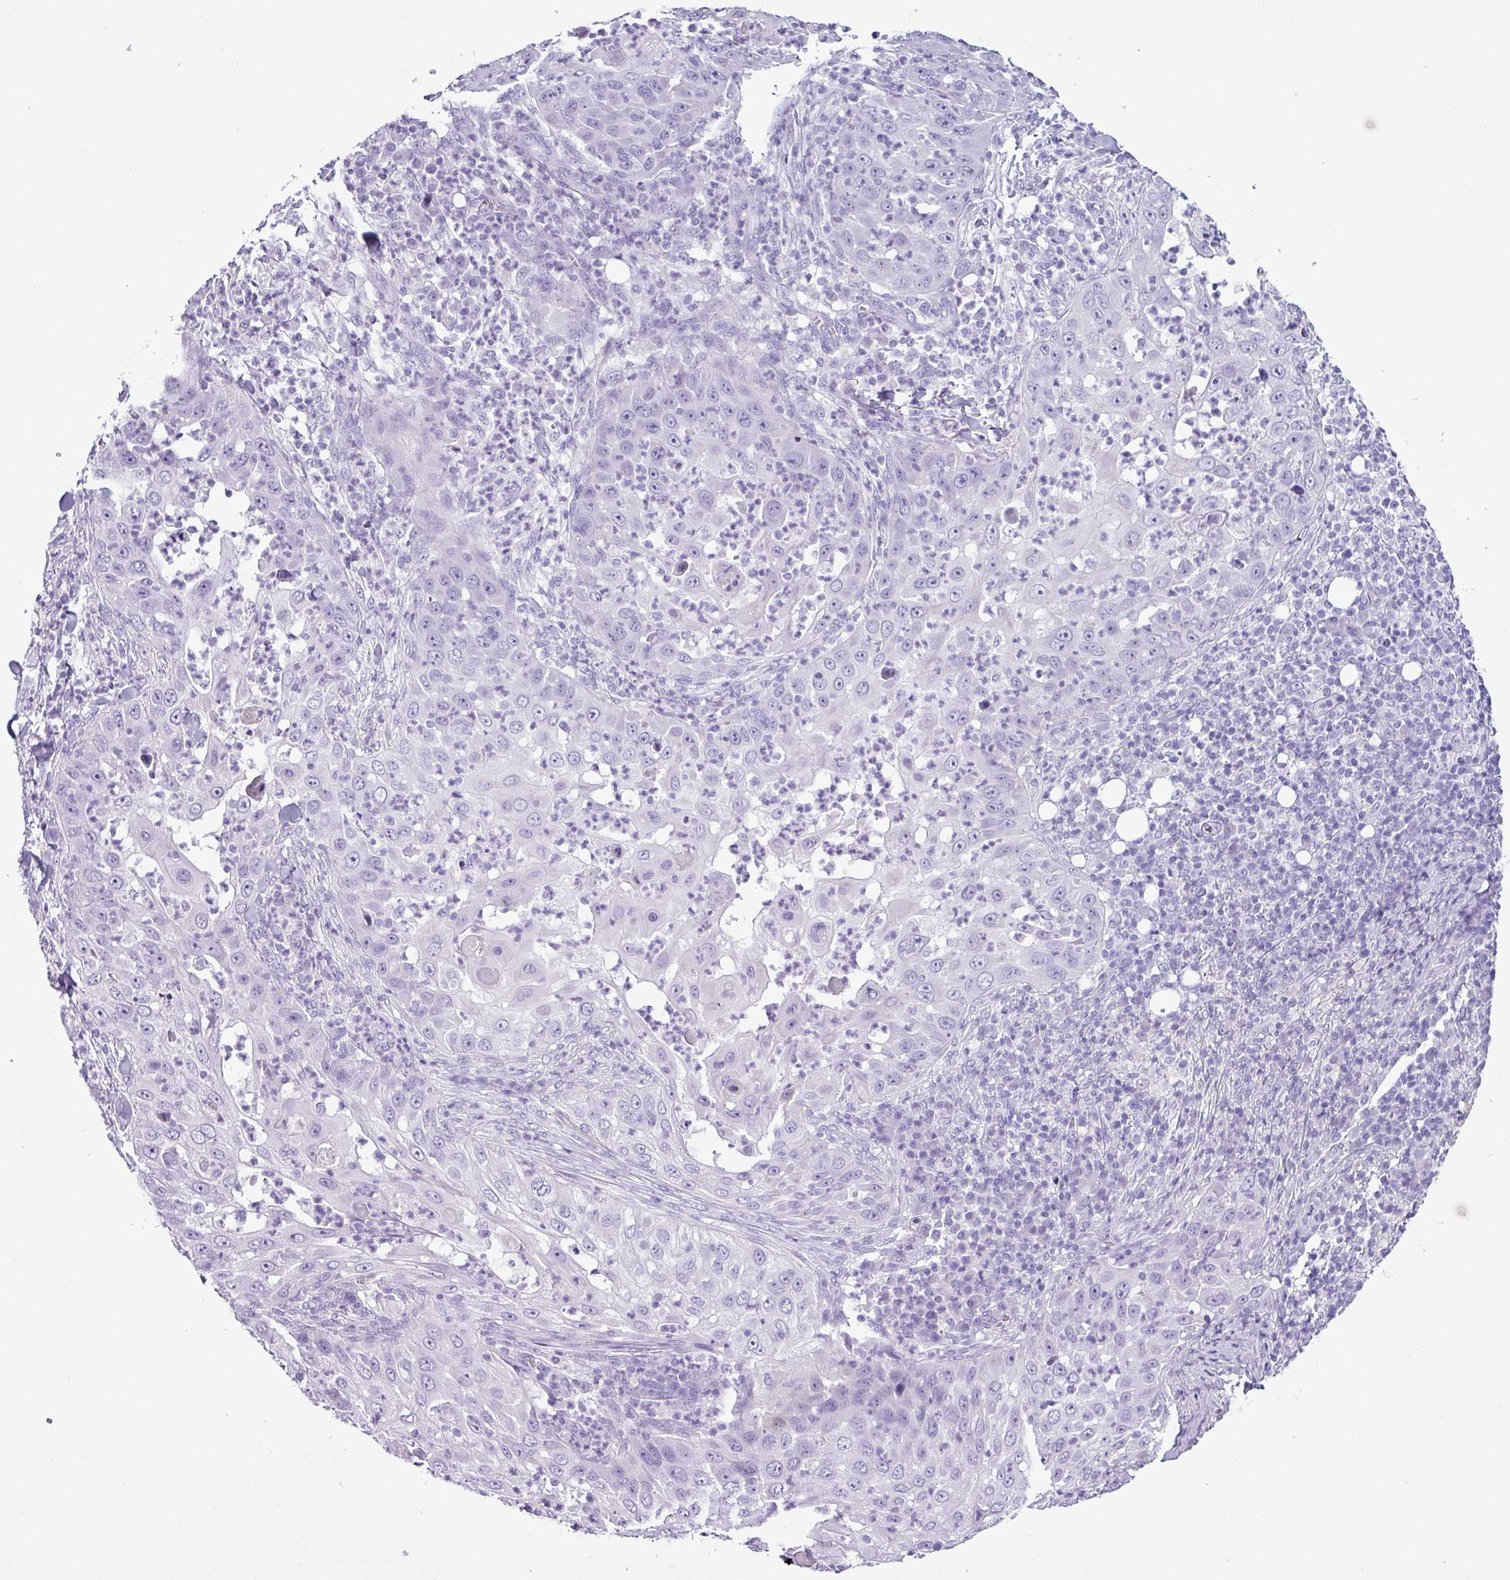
{"staining": {"intensity": "negative", "quantity": "none", "location": "none"}, "tissue": "skin cancer", "cell_type": "Tumor cells", "image_type": "cancer", "snomed": [{"axis": "morphology", "description": "Squamous cell carcinoma, NOS"}, {"axis": "topography", "description": "Skin"}], "caption": "The micrograph displays no significant positivity in tumor cells of skin squamous cell carcinoma.", "gene": "ALDH3A1", "patient": {"sex": "female", "age": 44}}